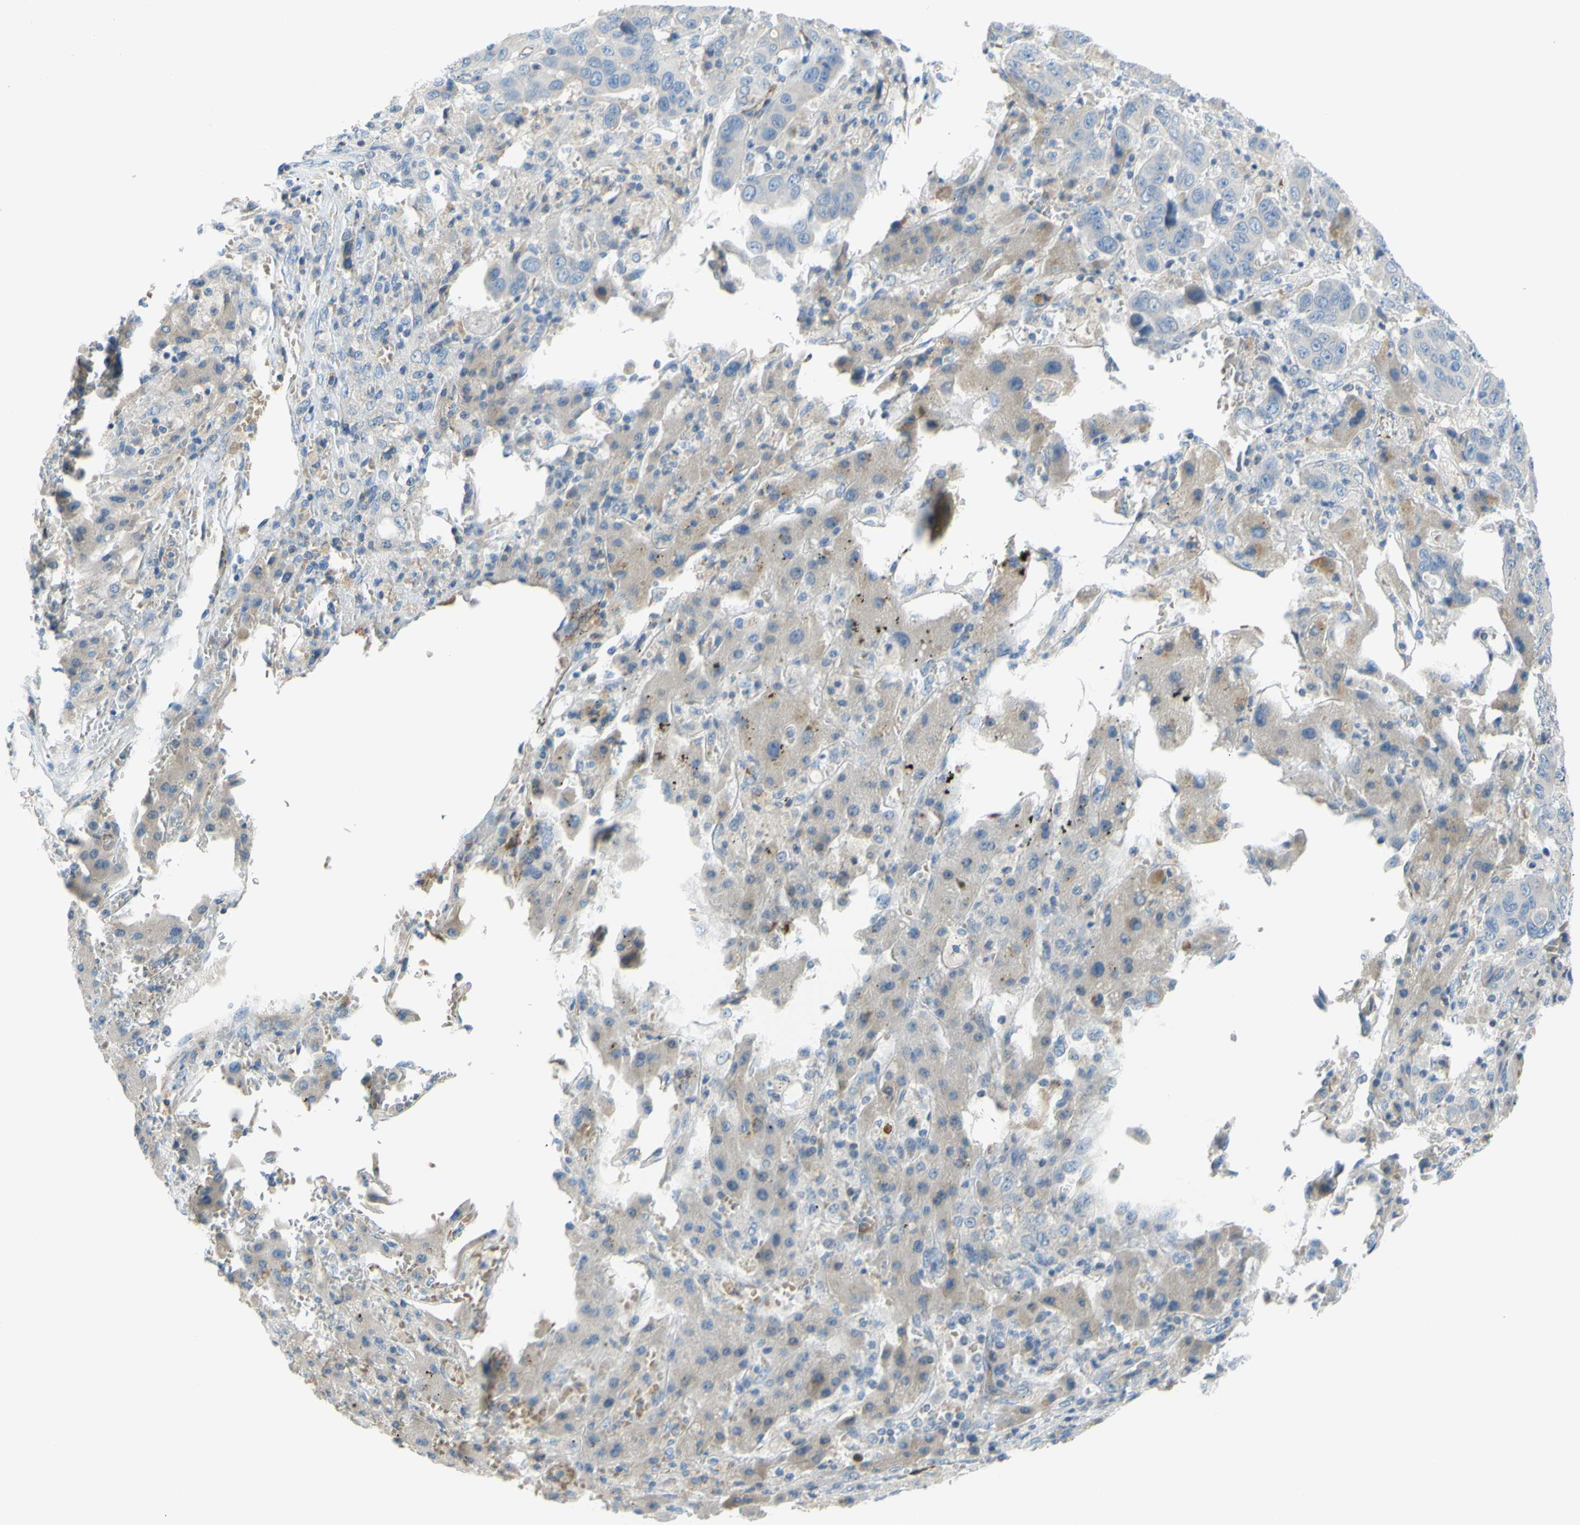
{"staining": {"intensity": "weak", "quantity": "25%-75%", "location": "cytoplasmic/membranous"}, "tissue": "liver cancer", "cell_type": "Tumor cells", "image_type": "cancer", "snomed": [{"axis": "morphology", "description": "Cholangiocarcinoma"}, {"axis": "topography", "description": "Liver"}], "caption": "Tumor cells exhibit weak cytoplasmic/membranous staining in approximately 25%-75% of cells in liver cholangiocarcinoma.", "gene": "PRRG2", "patient": {"sex": "female", "age": 52}}